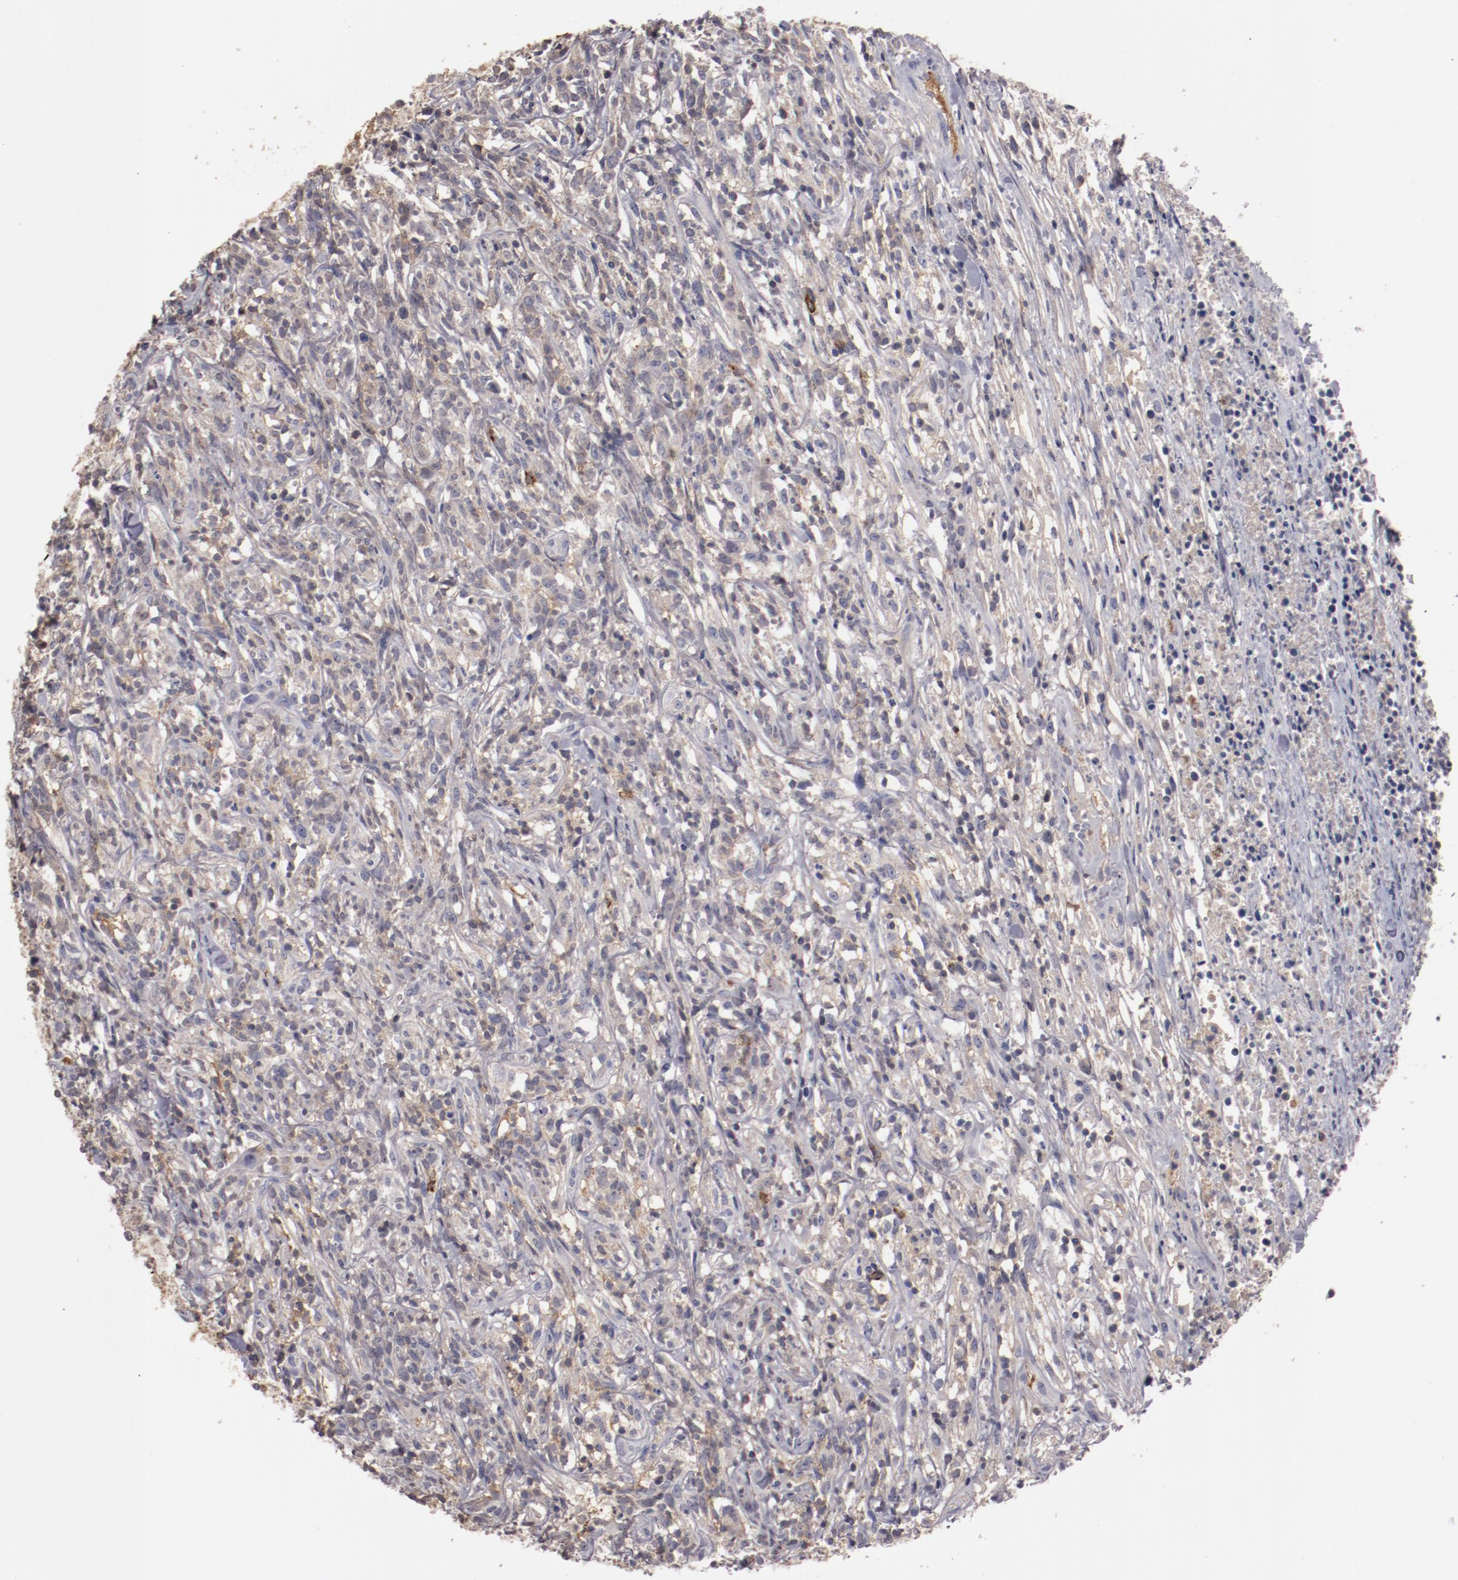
{"staining": {"intensity": "negative", "quantity": "none", "location": "none"}, "tissue": "lymphoma", "cell_type": "Tumor cells", "image_type": "cancer", "snomed": [{"axis": "morphology", "description": "Malignant lymphoma, non-Hodgkin's type, High grade"}, {"axis": "topography", "description": "Lymph node"}], "caption": "There is no significant expression in tumor cells of lymphoma. (DAB (3,3'-diaminobenzidine) immunohistochemistry, high magnification).", "gene": "MBL2", "patient": {"sex": "female", "age": 73}}